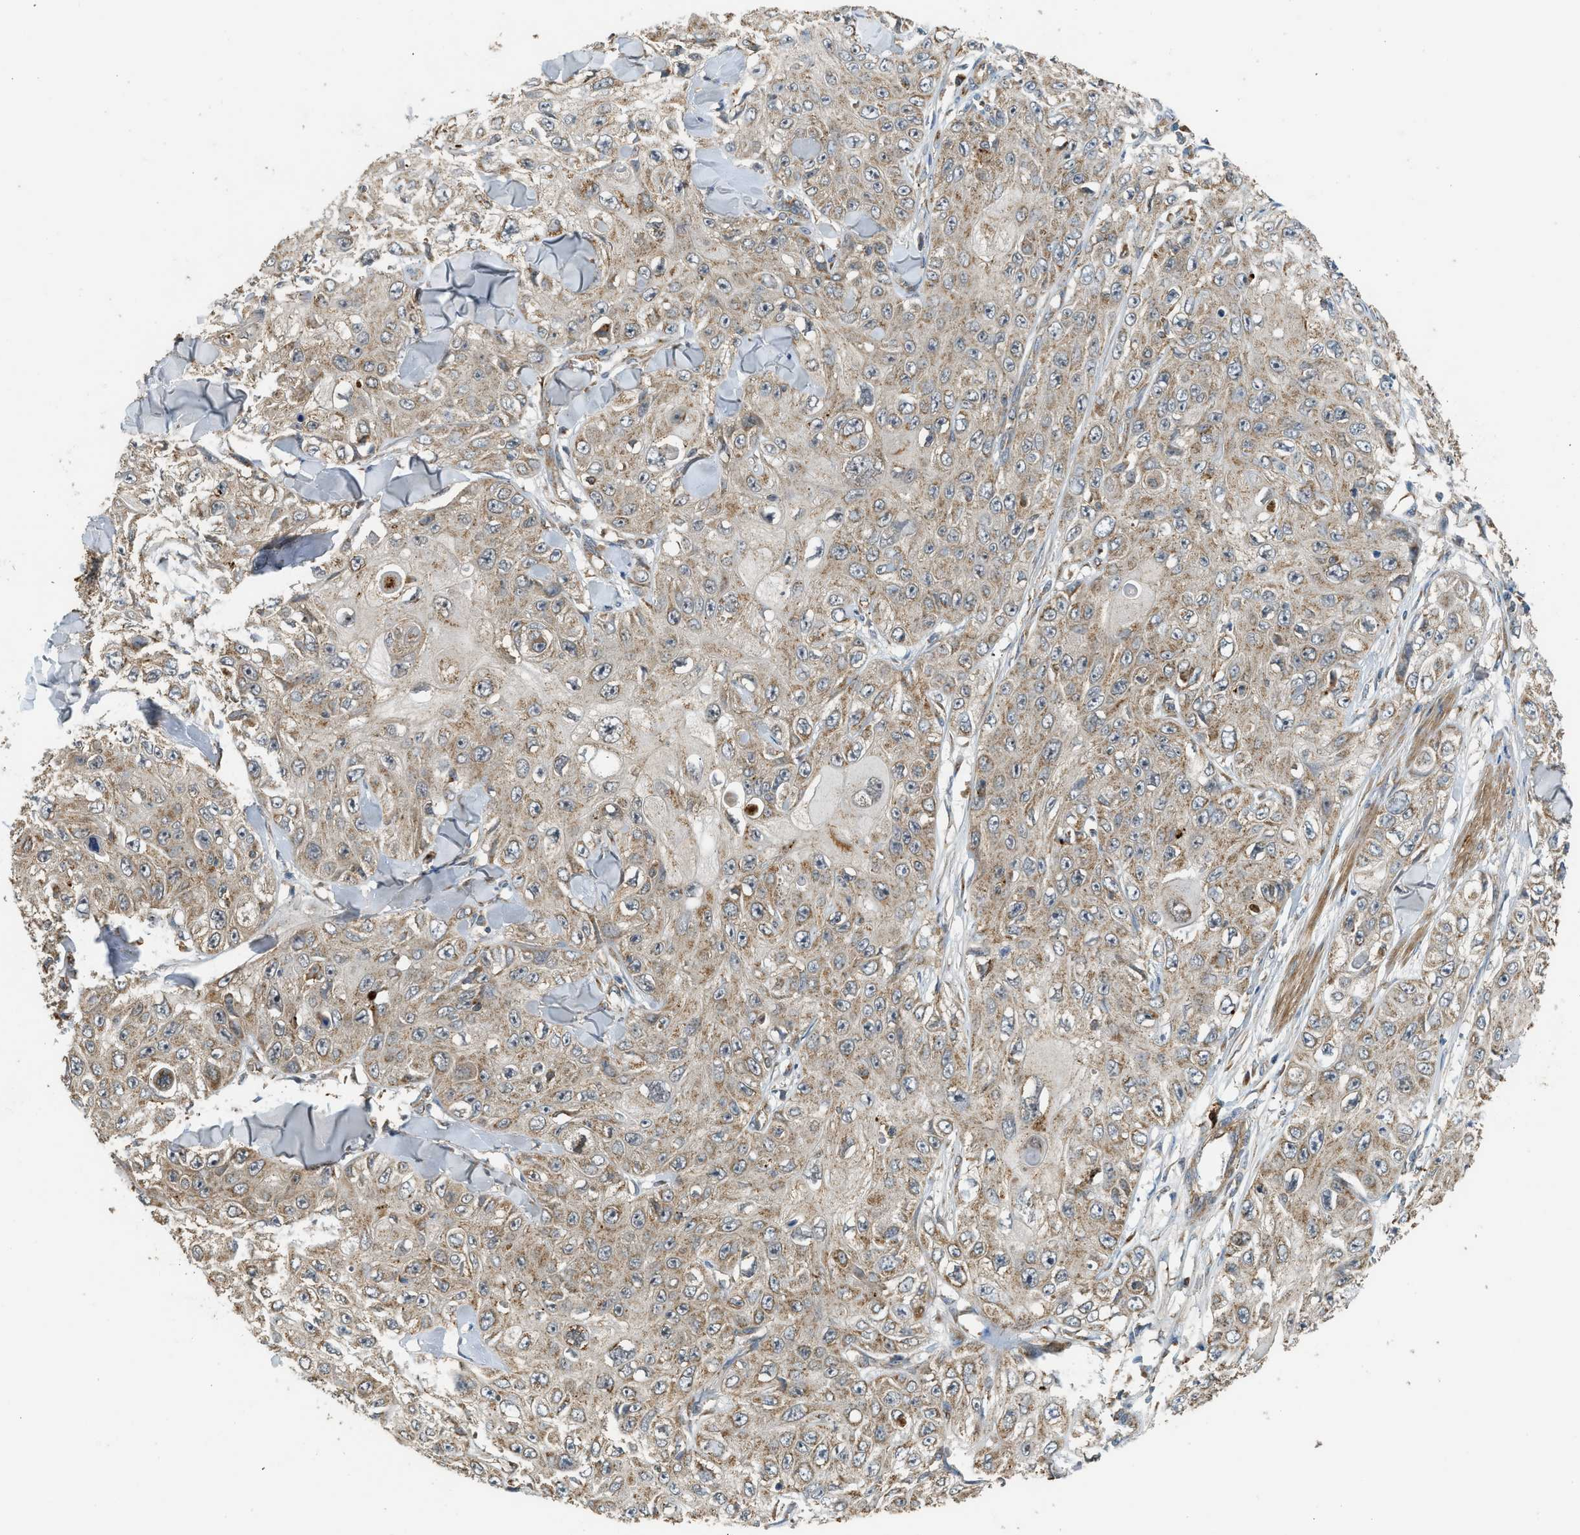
{"staining": {"intensity": "moderate", "quantity": ">75%", "location": "cytoplasmic/membranous"}, "tissue": "skin cancer", "cell_type": "Tumor cells", "image_type": "cancer", "snomed": [{"axis": "morphology", "description": "Squamous cell carcinoma, NOS"}, {"axis": "topography", "description": "Skin"}], "caption": "Protein staining by immunohistochemistry (IHC) demonstrates moderate cytoplasmic/membranous positivity in about >75% of tumor cells in skin cancer (squamous cell carcinoma). The staining is performed using DAB brown chromogen to label protein expression. The nuclei are counter-stained blue using hematoxylin.", "gene": "STARD3", "patient": {"sex": "male", "age": 86}}